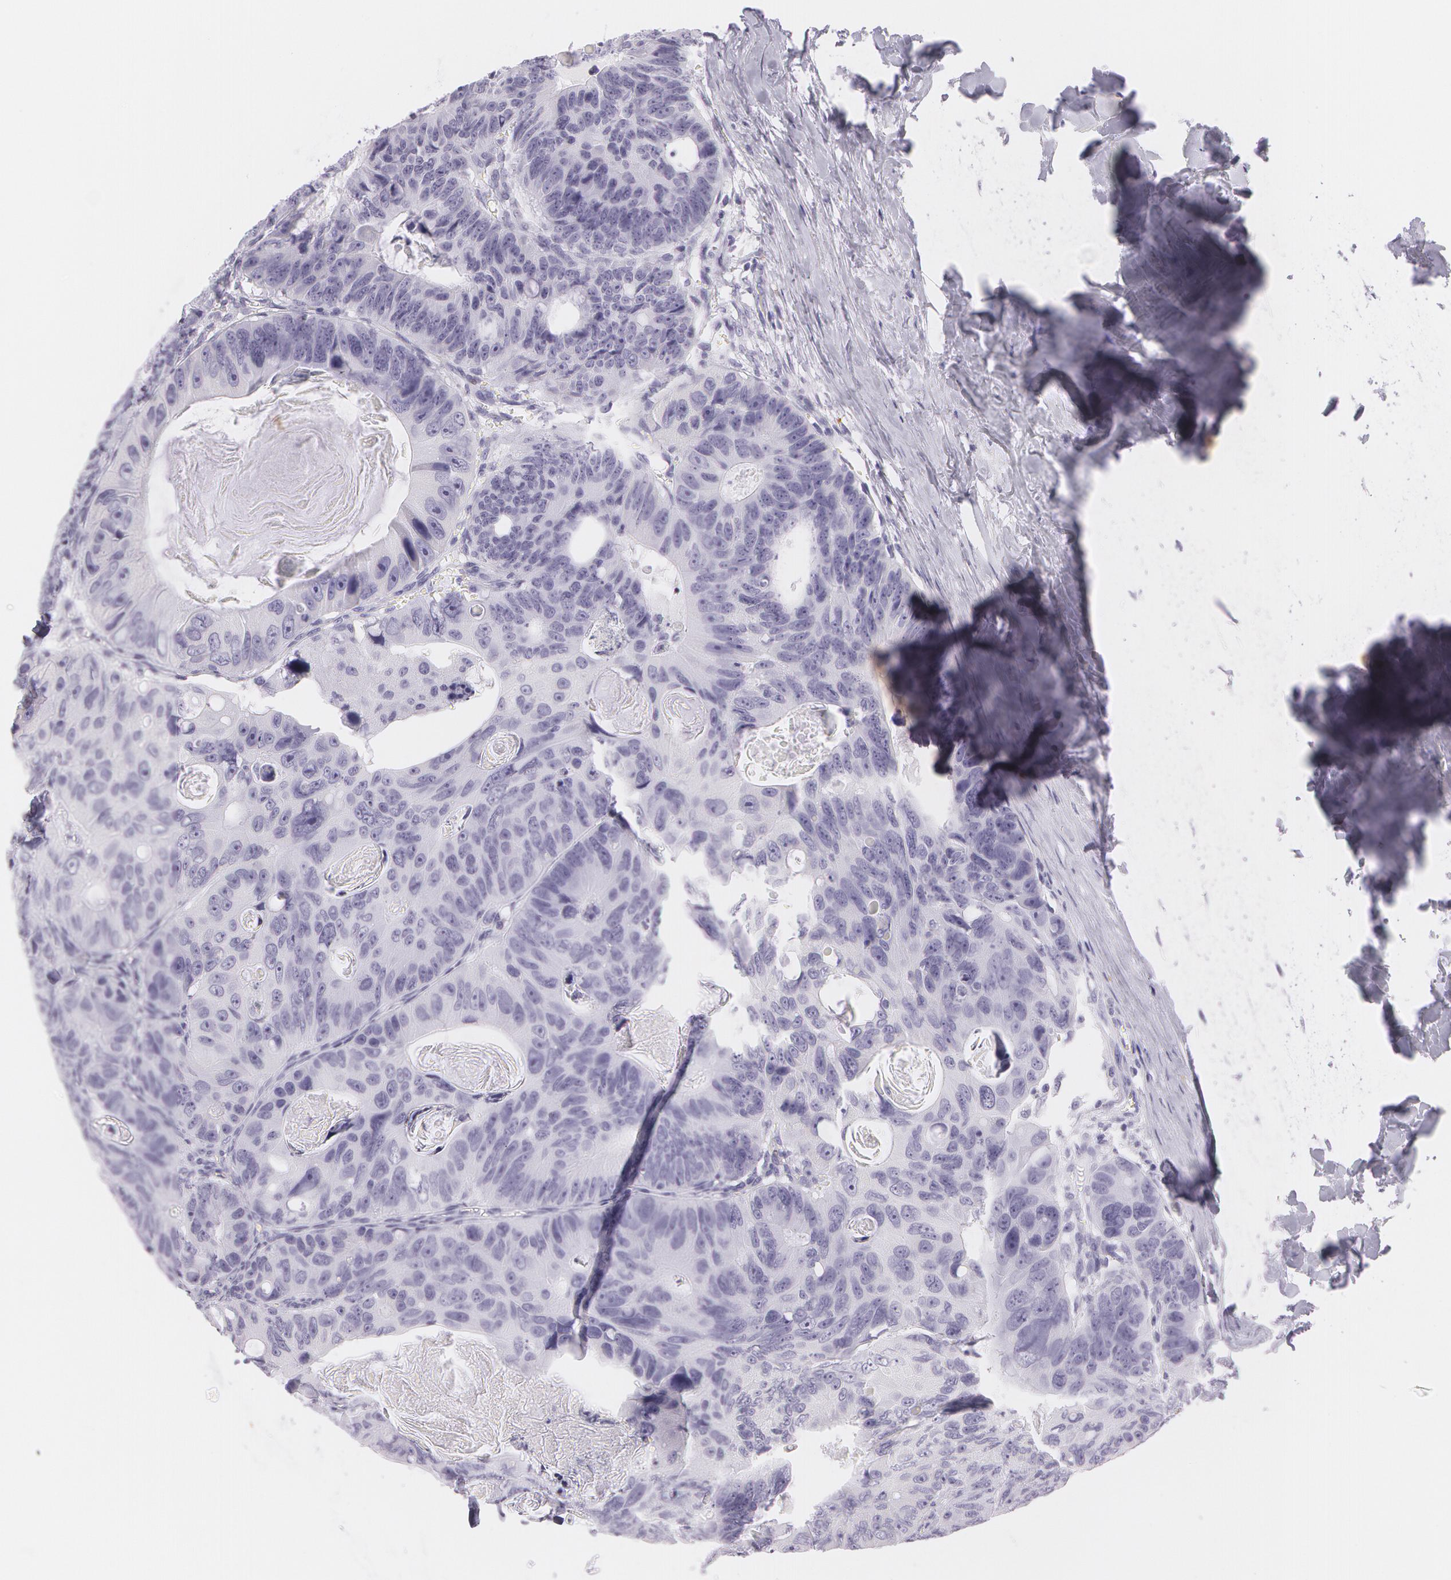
{"staining": {"intensity": "negative", "quantity": "none", "location": "none"}, "tissue": "colorectal cancer", "cell_type": "Tumor cells", "image_type": "cancer", "snomed": [{"axis": "morphology", "description": "Adenocarcinoma, NOS"}, {"axis": "topography", "description": "Colon"}], "caption": "A photomicrograph of human colorectal adenocarcinoma is negative for staining in tumor cells.", "gene": "SNCG", "patient": {"sex": "female", "age": 55}}